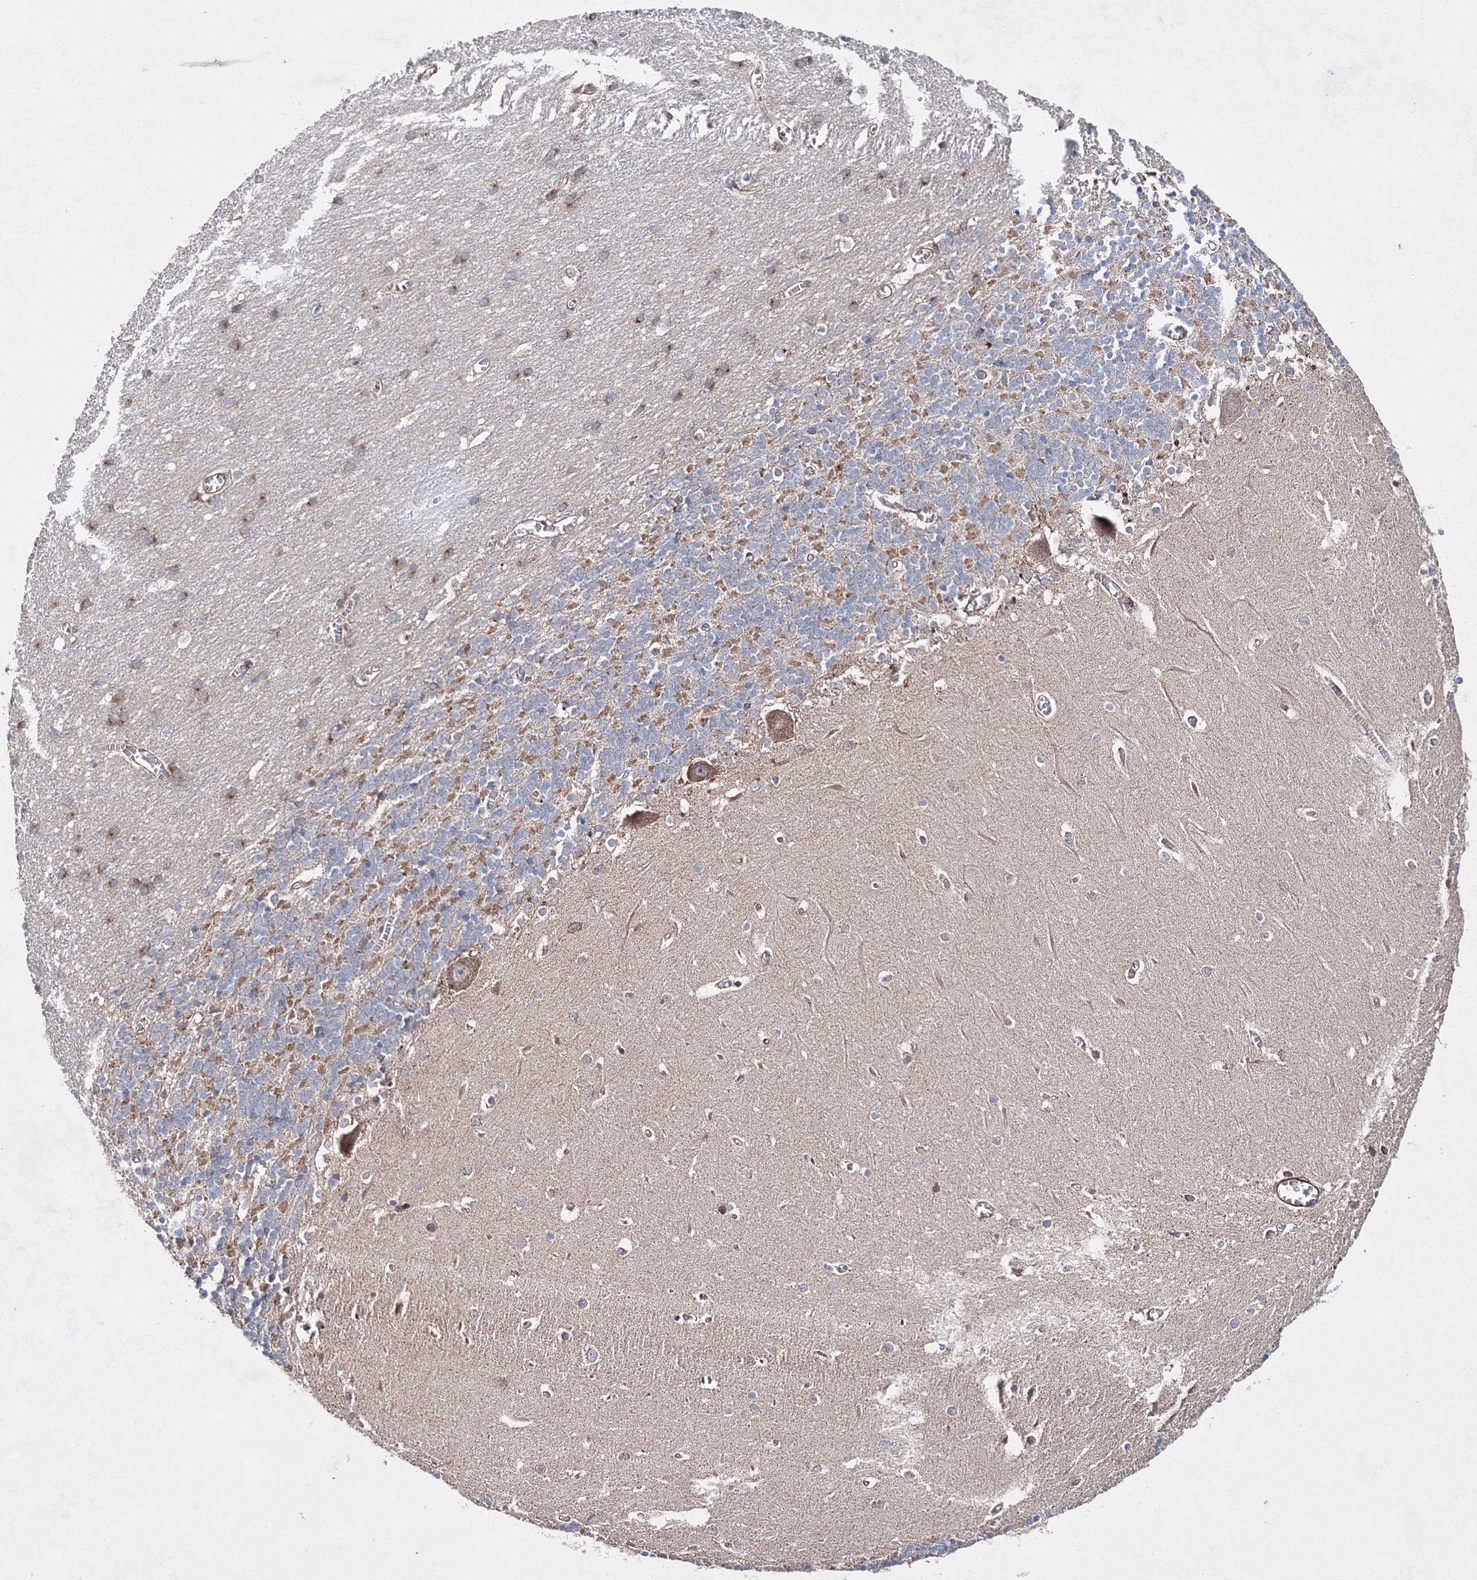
{"staining": {"intensity": "moderate", "quantity": "25%-75%", "location": "cytoplasmic/membranous"}, "tissue": "cerebellum", "cell_type": "Cells in granular layer", "image_type": "normal", "snomed": [{"axis": "morphology", "description": "Normal tissue, NOS"}, {"axis": "topography", "description": "Cerebellum"}], "caption": "Immunohistochemistry image of normal human cerebellum stained for a protein (brown), which exhibits medium levels of moderate cytoplasmic/membranous positivity in about 25%-75% of cells in granular layer.", "gene": "GFM1", "patient": {"sex": "male", "age": 37}}